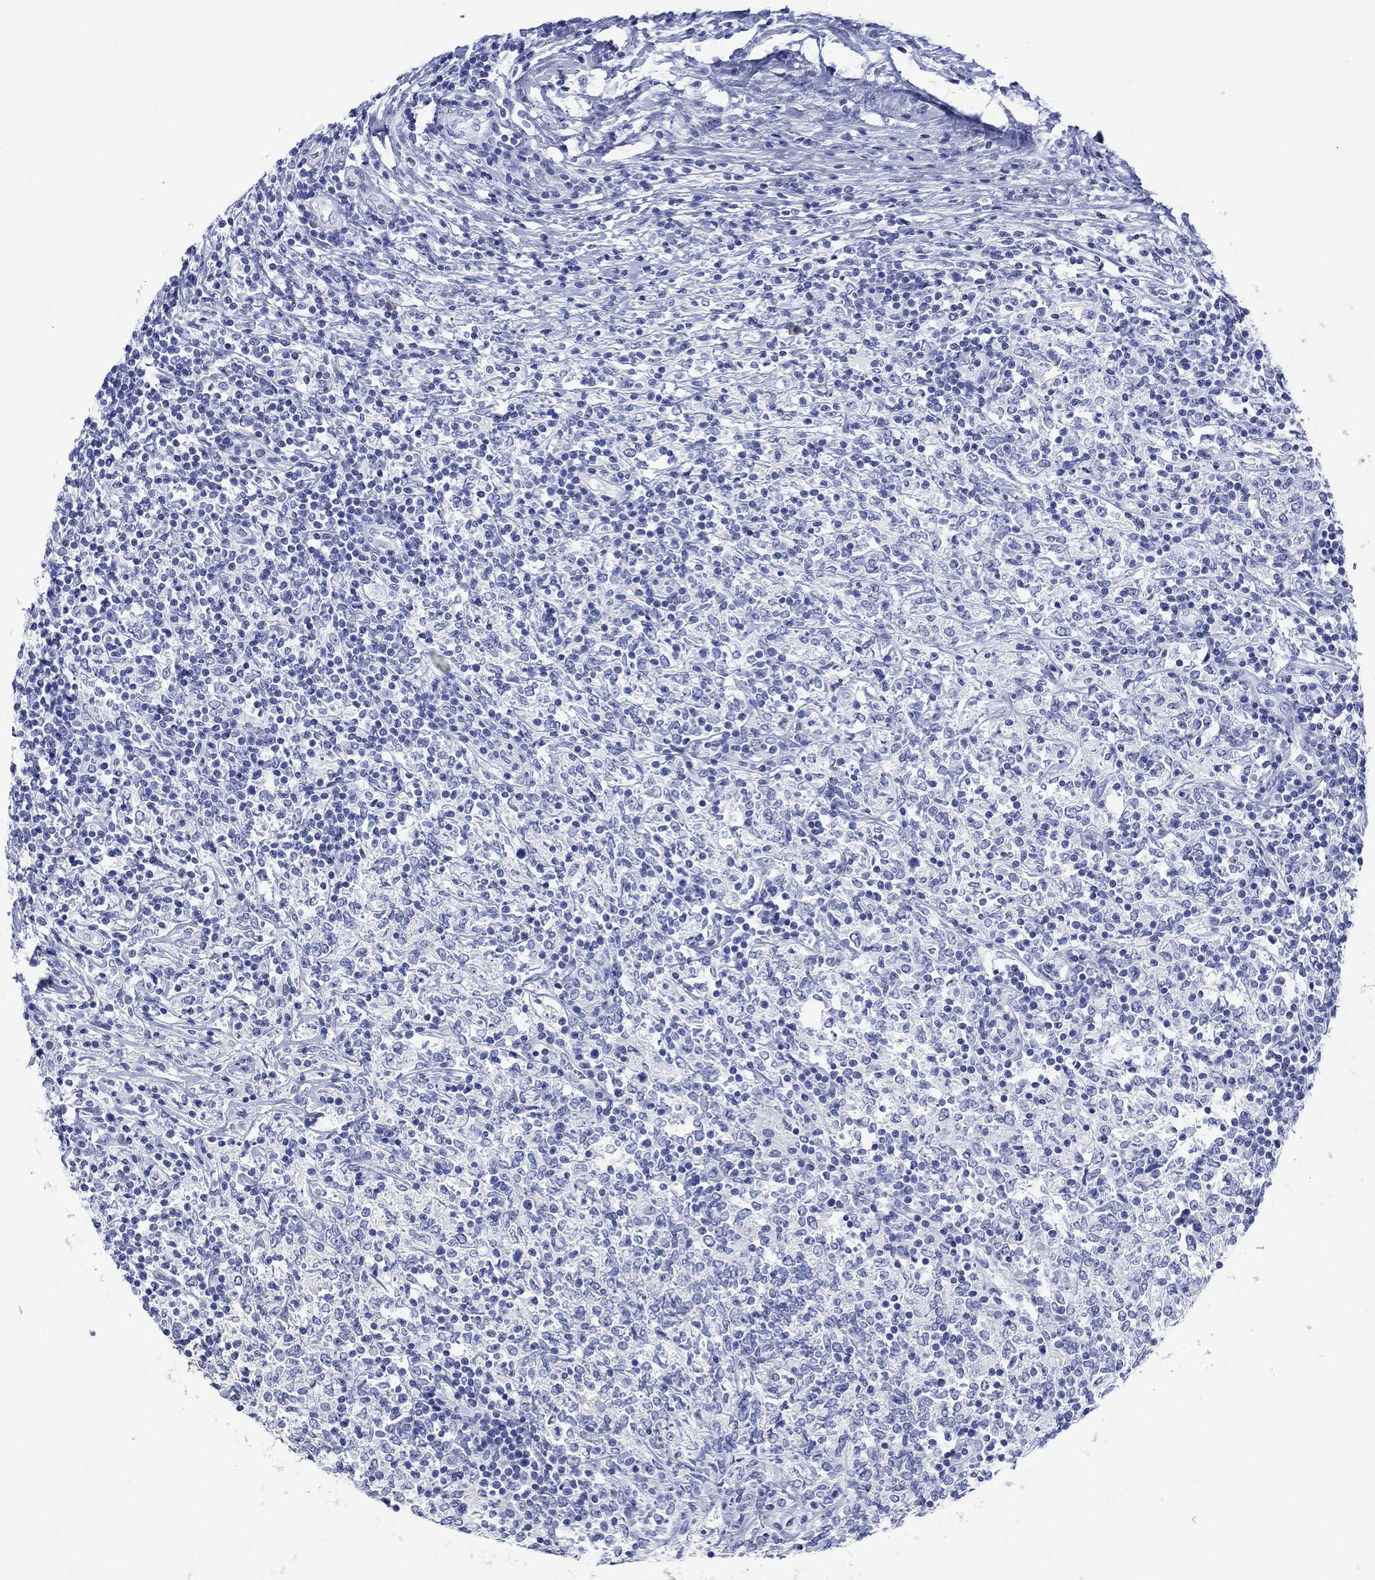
{"staining": {"intensity": "negative", "quantity": "none", "location": "none"}, "tissue": "lymphoma", "cell_type": "Tumor cells", "image_type": "cancer", "snomed": [{"axis": "morphology", "description": "Malignant lymphoma, non-Hodgkin's type, High grade"}, {"axis": "topography", "description": "Lymph node"}], "caption": "This micrograph is of malignant lymphoma, non-Hodgkin's type (high-grade) stained with immunohistochemistry (IHC) to label a protein in brown with the nuclei are counter-stained blue. There is no positivity in tumor cells.", "gene": "MSI1", "patient": {"sex": "female", "age": 84}}